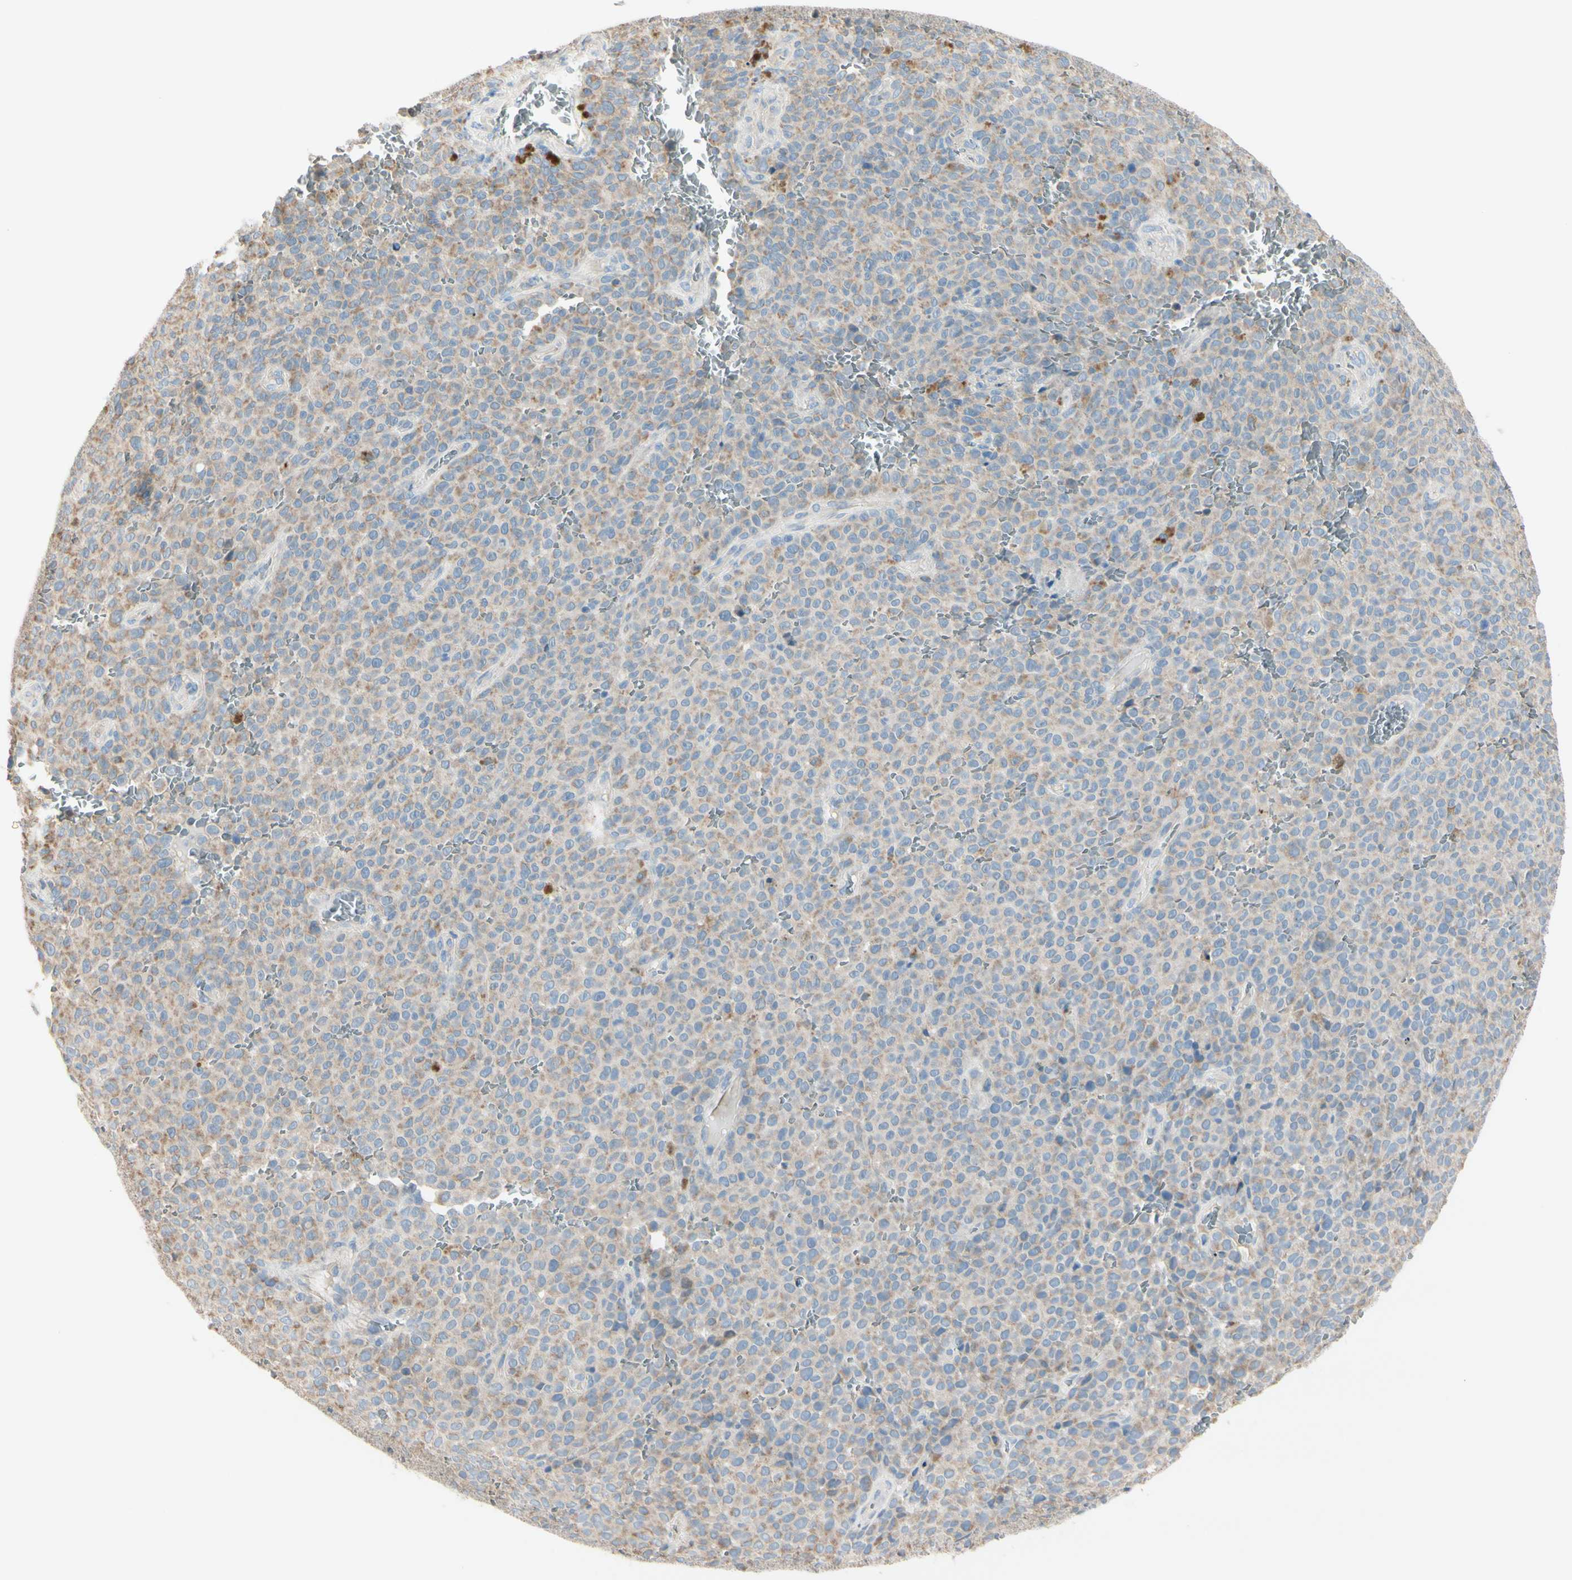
{"staining": {"intensity": "weak", "quantity": ">75%", "location": "cytoplasmic/membranous"}, "tissue": "melanoma", "cell_type": "Tumor cells", "image_type": "cancer", "snomed": [{"axis": "morphology", "description": "Malignant melanoma, NOS"}, {"axis": "topography", "description": "Skin"}], "caption": "Tumor cells exhibit low levels of weak cytoplasmic/membranous expression in about >75% of cells in malignant melanoma.", "gene": "EPHA3", "patient": {"sex": "female", "age": 82}}